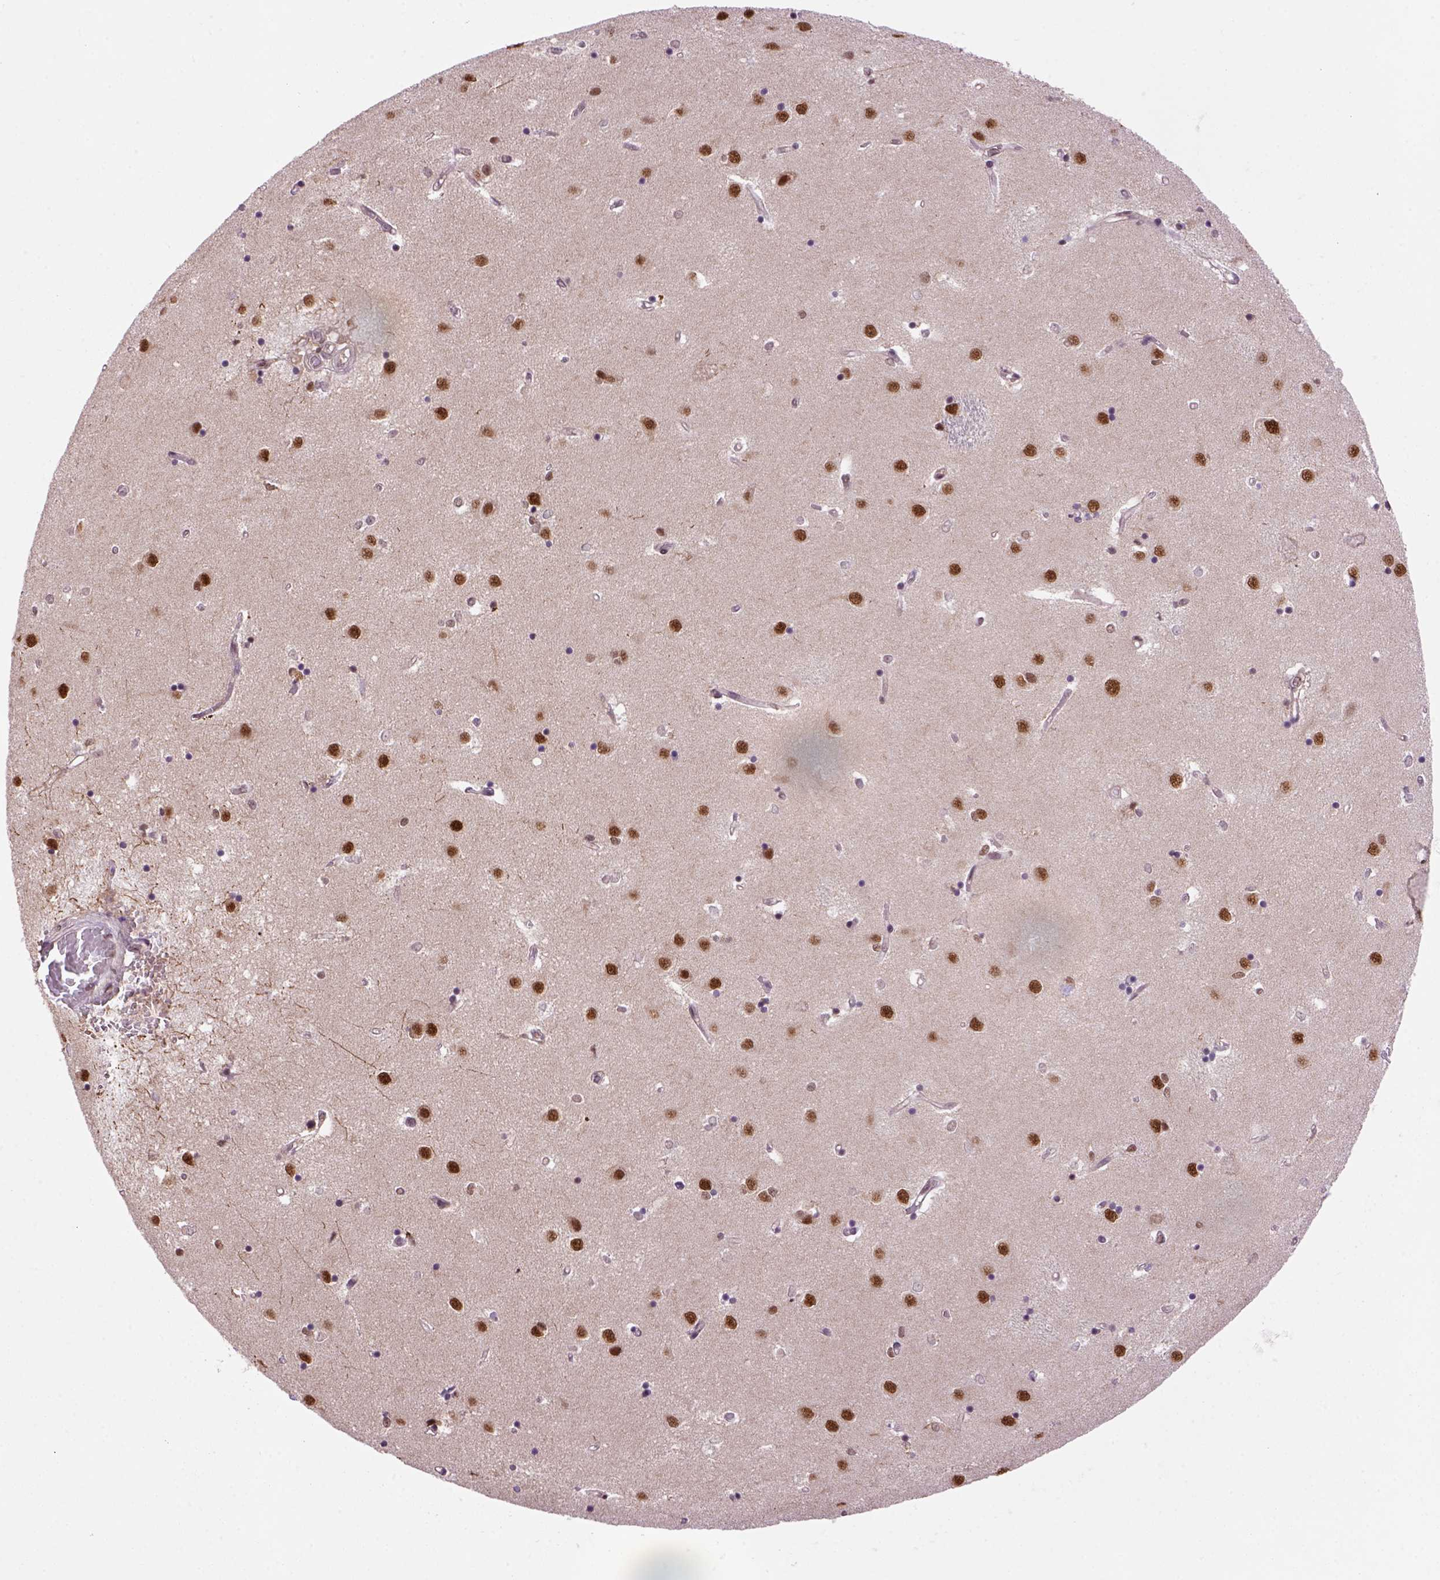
{"staining": {"intensity": "moderate", "quantity": "<25%", "location": "cytoplasmic/membranous,nuclear"}, "tissue": "caudate", "cell_type": "Glial cells", "image_type": "normal", "snomed": [{"axis": "morphology", "description": "Normal tissue, NOS"}, {"axis": "topography", "description": "Lateral ventricle wall"}], "caption": "The image displays a brown stain indicating the presence of a protein in the cytoplasmic/membranous,nuclear of glial cells in caudate. Nuclei are stained in blue.", "gene": "PSMC2", "patient": {"sex": "male", "age": 54}}